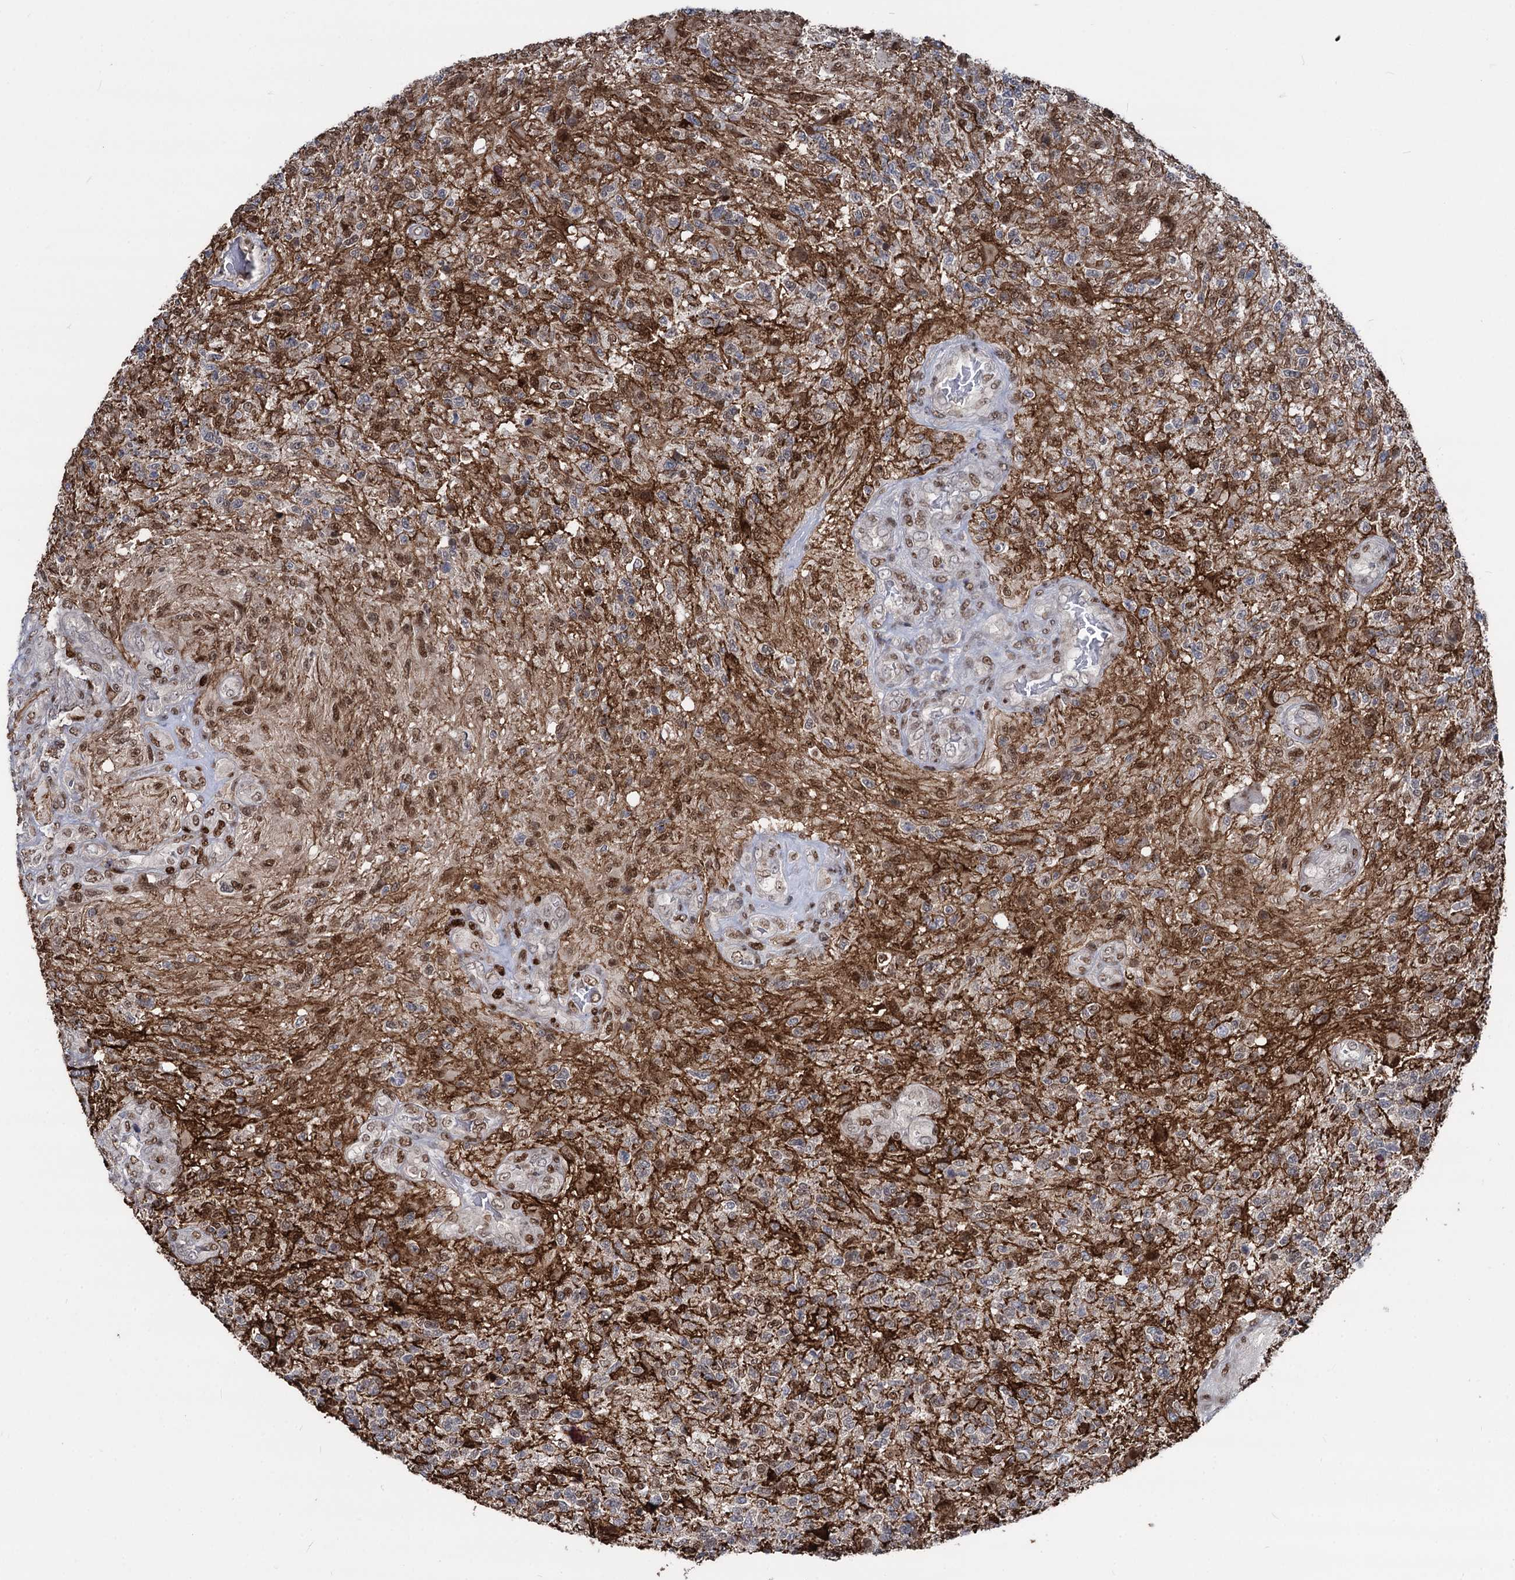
{"staining": {"intensity": "moderate", "quantity": "25%-75%", "location": "nuclear"}, "tissue": "glioma", "cell_type": "Tumor cells", "image_type": "cancer", "snomed": [{"axis": "morphology", "description": "Glioma, malignant, High grade"}, {"axis": "topography", "description": "Brain"}], "caption": "Immunohistochemistry staining of glioma, which demonstrates medium levels of moderate nuclear staining in approximately 25%-75% of tumor cells indicating moderate nuclear protein positivity. The staining was performed using DAB (3,3'-diaminobenzidine) (brown) for protein detection and nuclei were counterstained in hematoxylin (blue).", "gene": "GALNT11", "patient": {"sex": "male", "age": 56}}